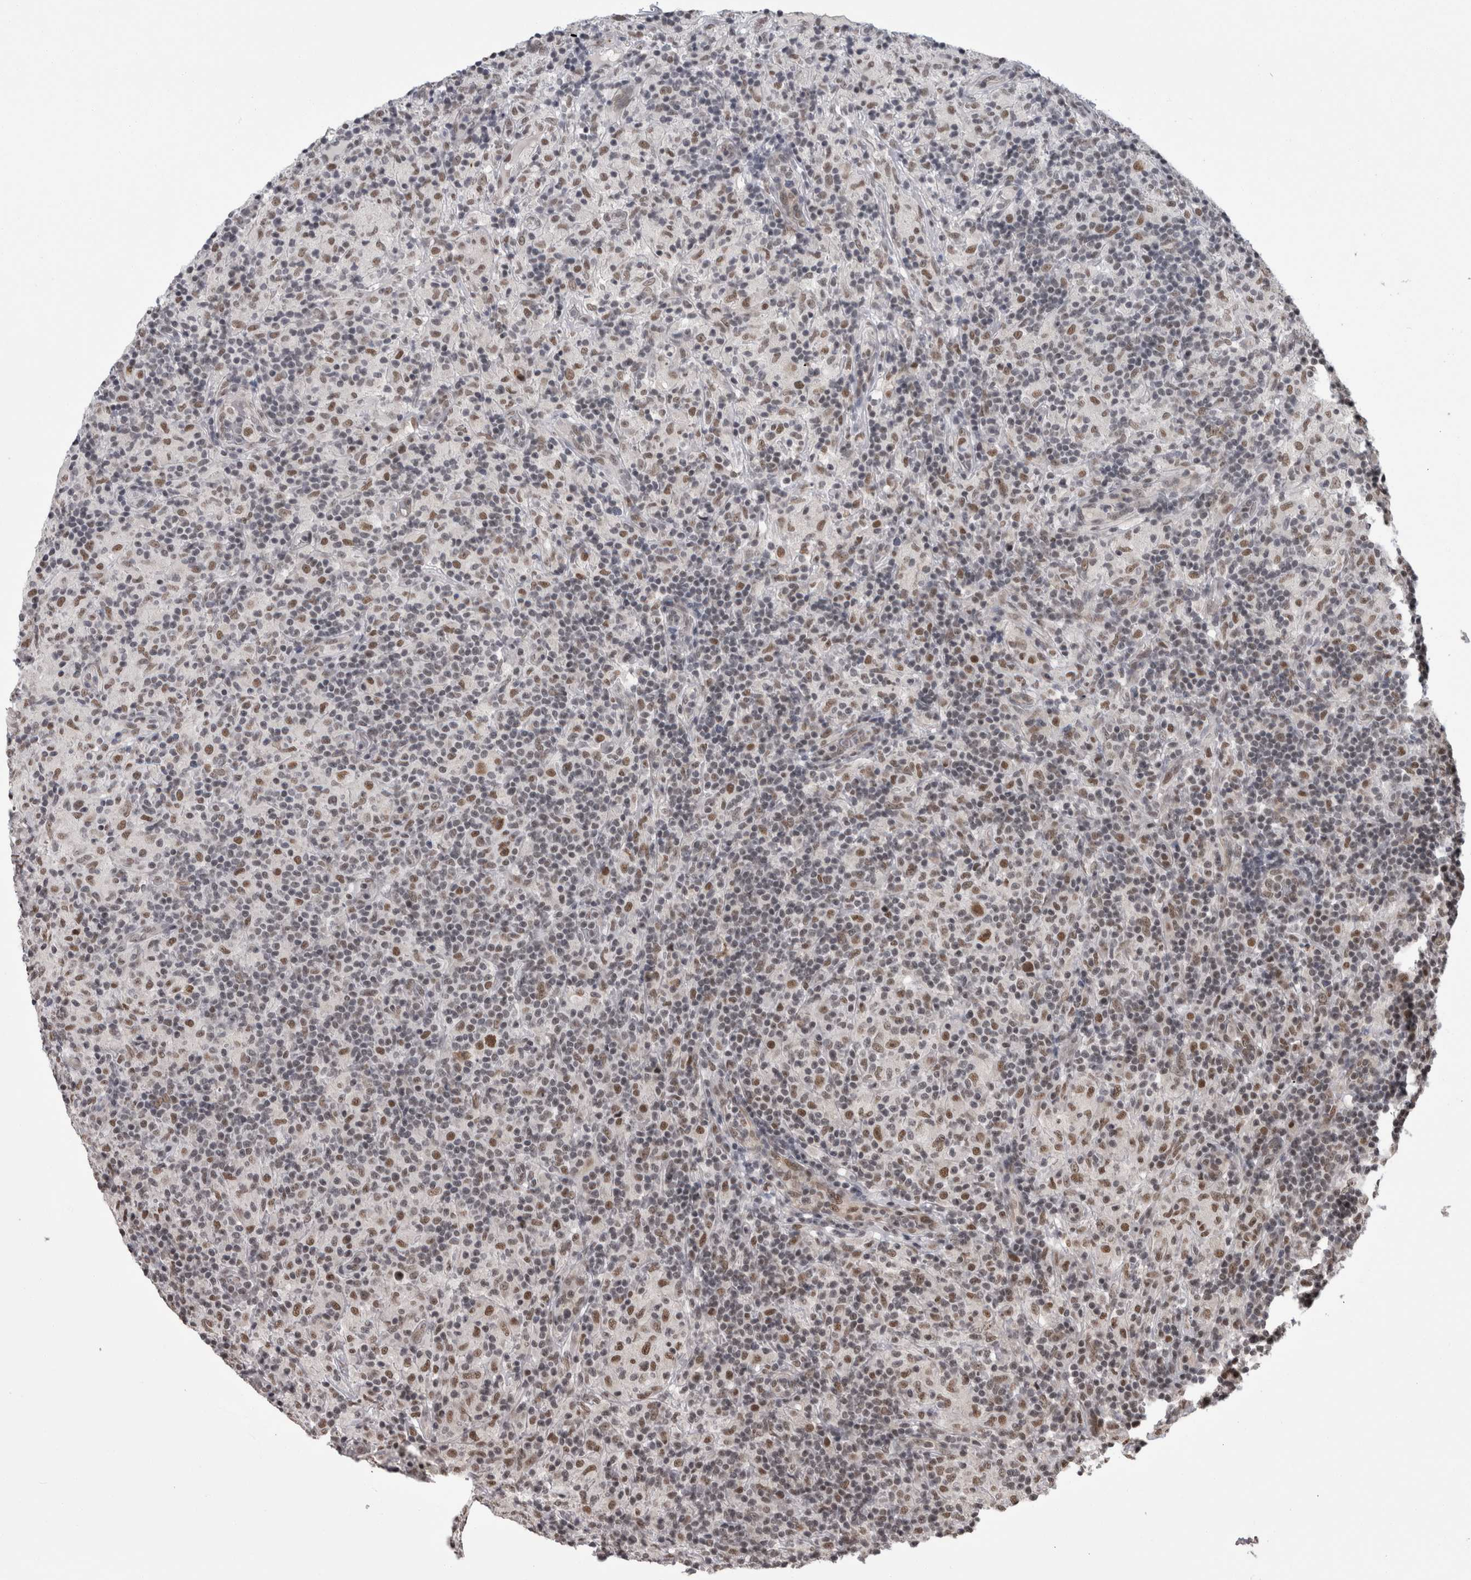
{"staining": {"intensity": "moderate", "quantity": ">75%", "location": "nuclear"}, "tissue": "lymphoma", "cell_type": "Tumor cells", "image_type": "cancer", "snomed": [{"axis": "morphology", "description": "Hodgkin's disease, NOS"}, {"axis": "topography", "description": "Lymph node"}], "caption": "Hodgkin's disease stained with DAB (3,3'-diaminobenzidine) immunohistochemistry (IHC) demonstrates medium levels of moderate nuclear staining in about >75% of tumor cells.", "gene": "CPSF2", "patient": {"sex": "male", "age": 70}}